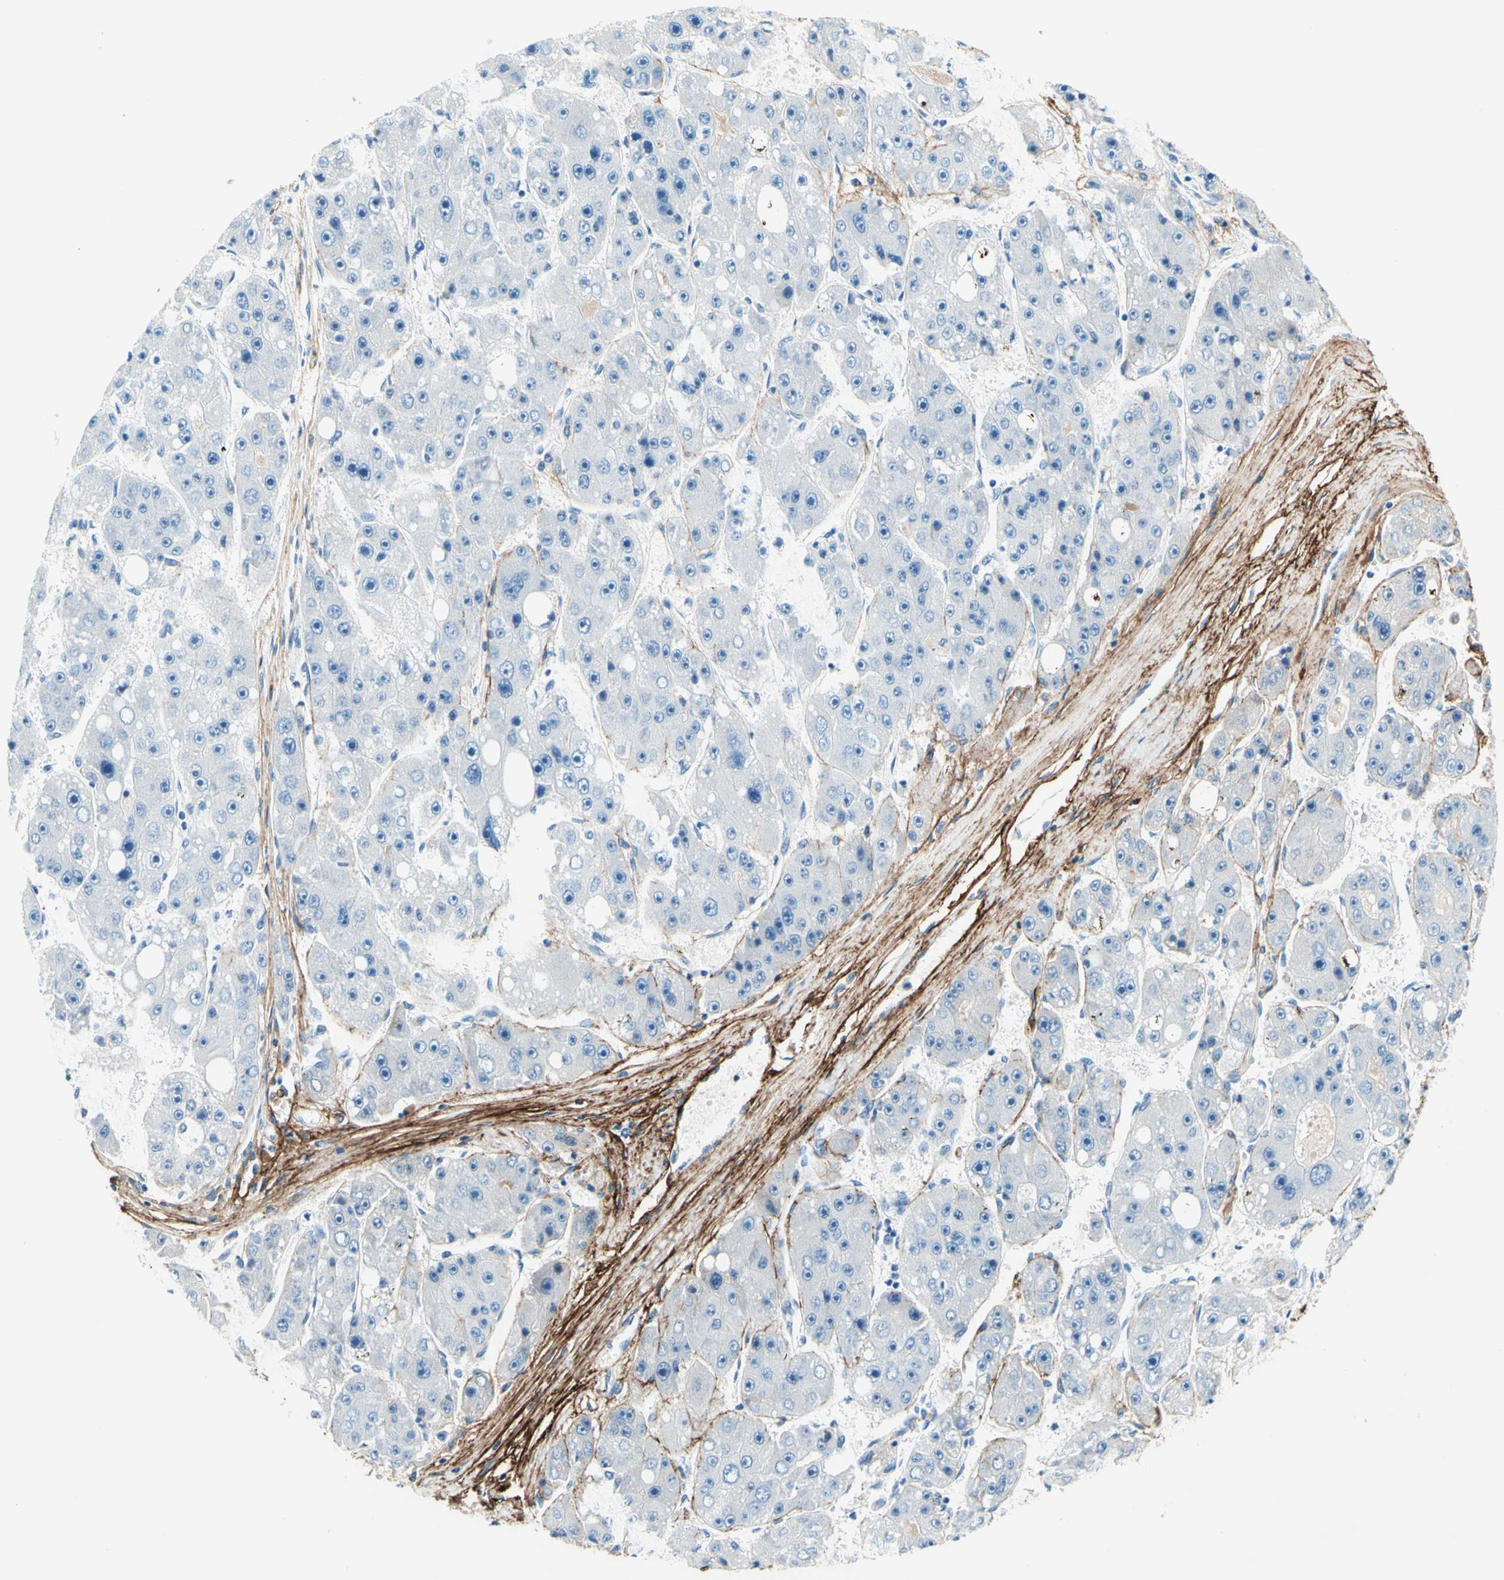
{"staining": {"intensity": "negative", "quantity": "none", "location": "none"}, "tissue": "liver cancer", "cell_type": "Tumor cells", "image_type": "cancer", "snomed": [{"axis": "morphology", "description": "Carcinoma, Hepatocellular, NOS"}, {"axis": "topography", "description": "Liver"}], "caption": "The immunohistochemistry (IHC) image has no significant staining in tumor cells of hepatocellular carcinoma (liver) tissue.", "gene": "MFAP5", "patient": {"sex": "female", "age": 61}}